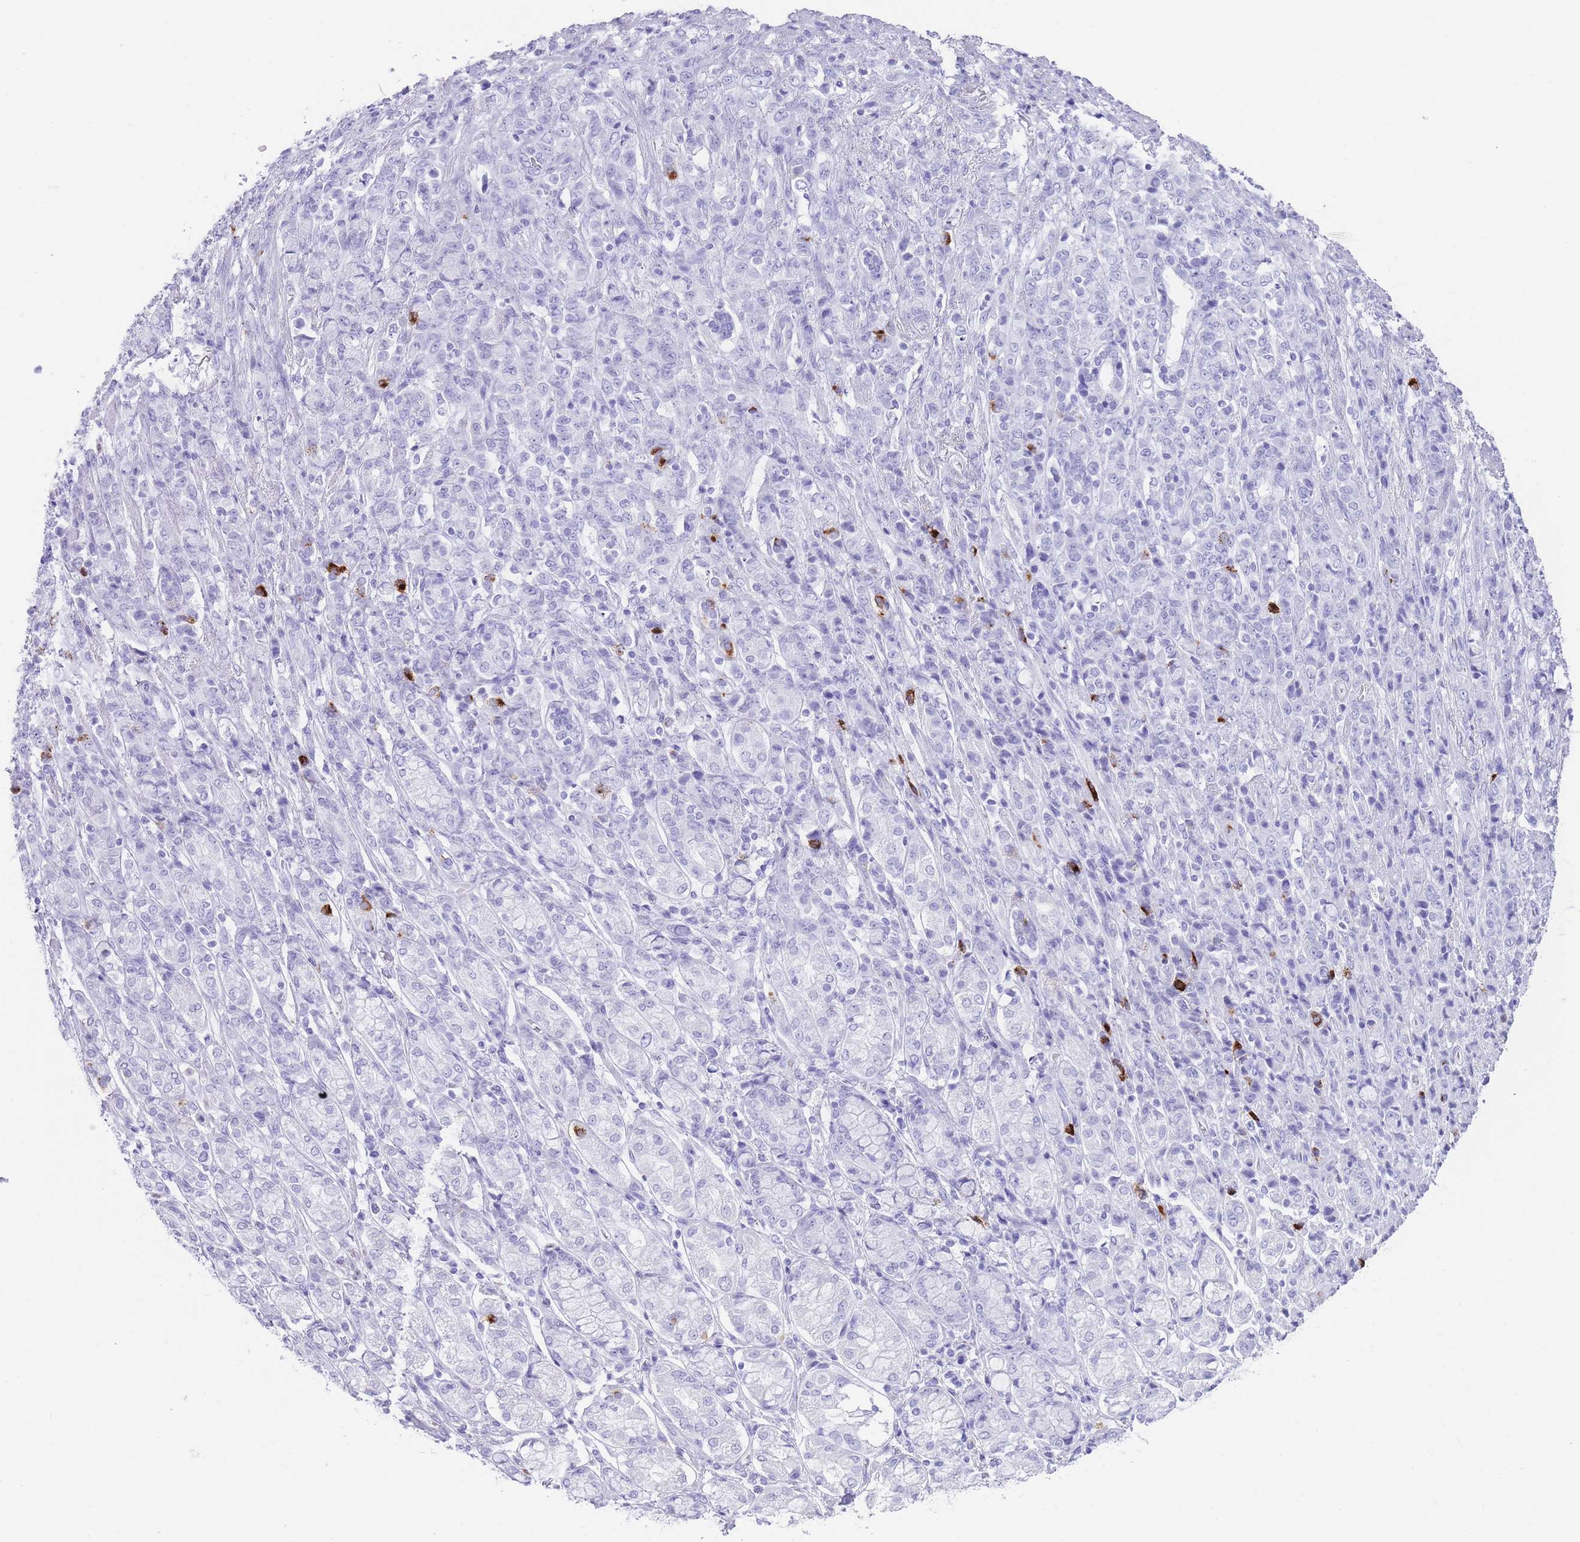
{"staining": {"intensity": "negative", "quantity": "none", "location": "none"}, "tissue": "stomach cancer", "cell_type": "Tumor cells", "image_type": "cancer", "snomed": [{"axis": "morphology", "description": "Adenocarcinoma, NOS"}, {"axis": "topography", "description": "Stomach"}], "caption": "Tumor cells are negative for protein expression in human adenocarcinoma (stomach).", "gene": "ELOA2", "patient": {"sex": "female", "age": 79}}